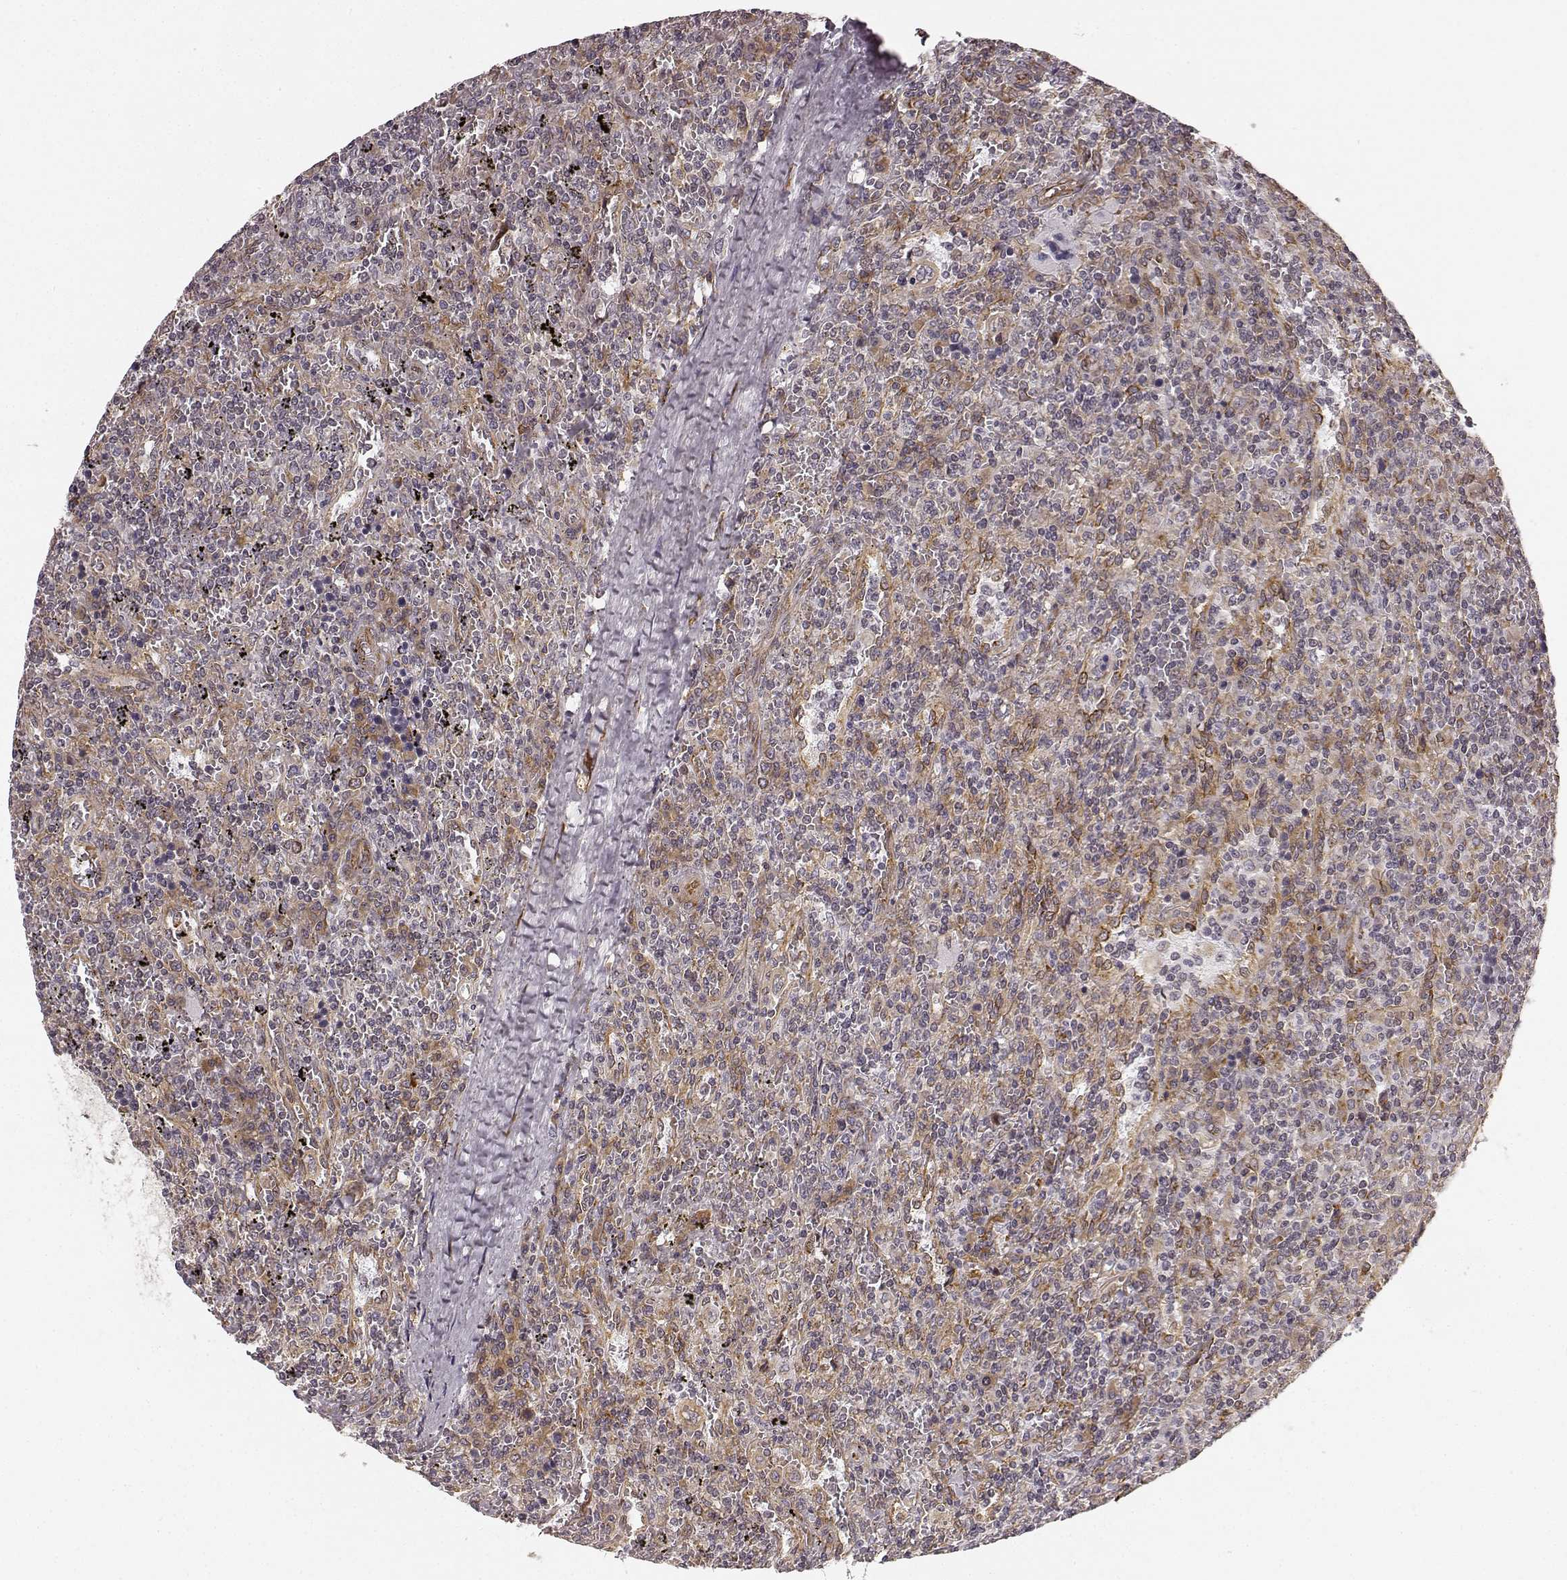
{"staining": {"intensity": "negative", "quantity": "none", "location": "none"}, "tissue": "lymphoma", "cell_type": "Tumor cells", "image_type": "cancer", "snomed": [{"axis": "morphology", "description": "Malignant lymphoma, non-Hodgkin's type, Low grade"}, {"axis": "topography", "description": "Spleen"}], "caption": "A photomicrograph of human lymphoma is negative for staining in tumor cells.", "gene": "TMEM14A", "patient": {"sex": "male", "age": 62}}